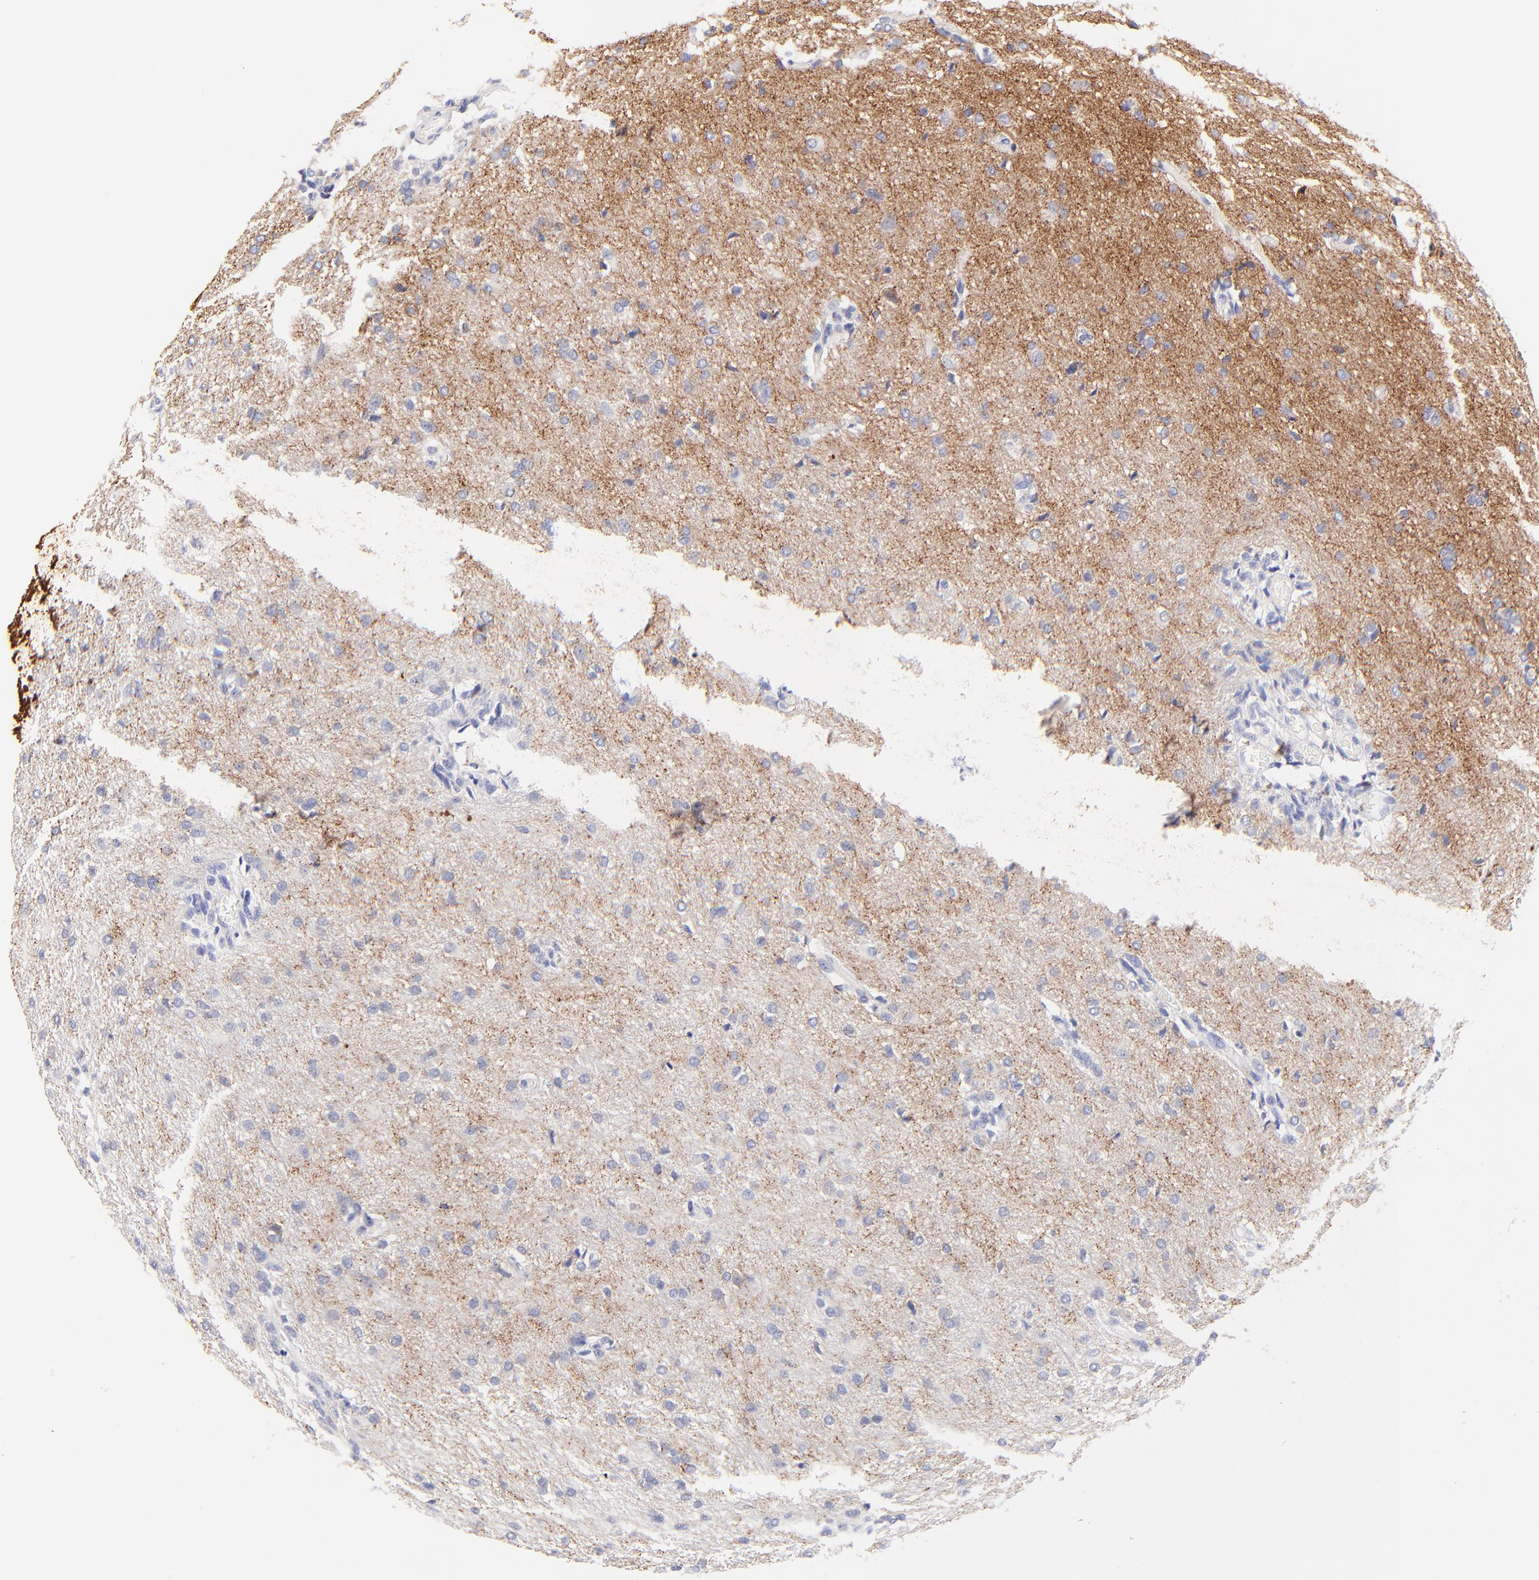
{"staining": {"intensity": "negative", "quantity": "none", "location": "none"}, "tissue": "glioma", "cell_type": "Tumor cells", "image_type": "cancer", "snomed": [{"axis": "morphology", "description": "Glioma, malignant, High grade"}, {"axis": "topography", "description": "Brain"}], "caption": "This is an immunohistochemistry histopathology image of human glioma. There is no expression in tumor cells.", "gene": "RAB3A", "patient": {"sex": "male", "age": 68}}